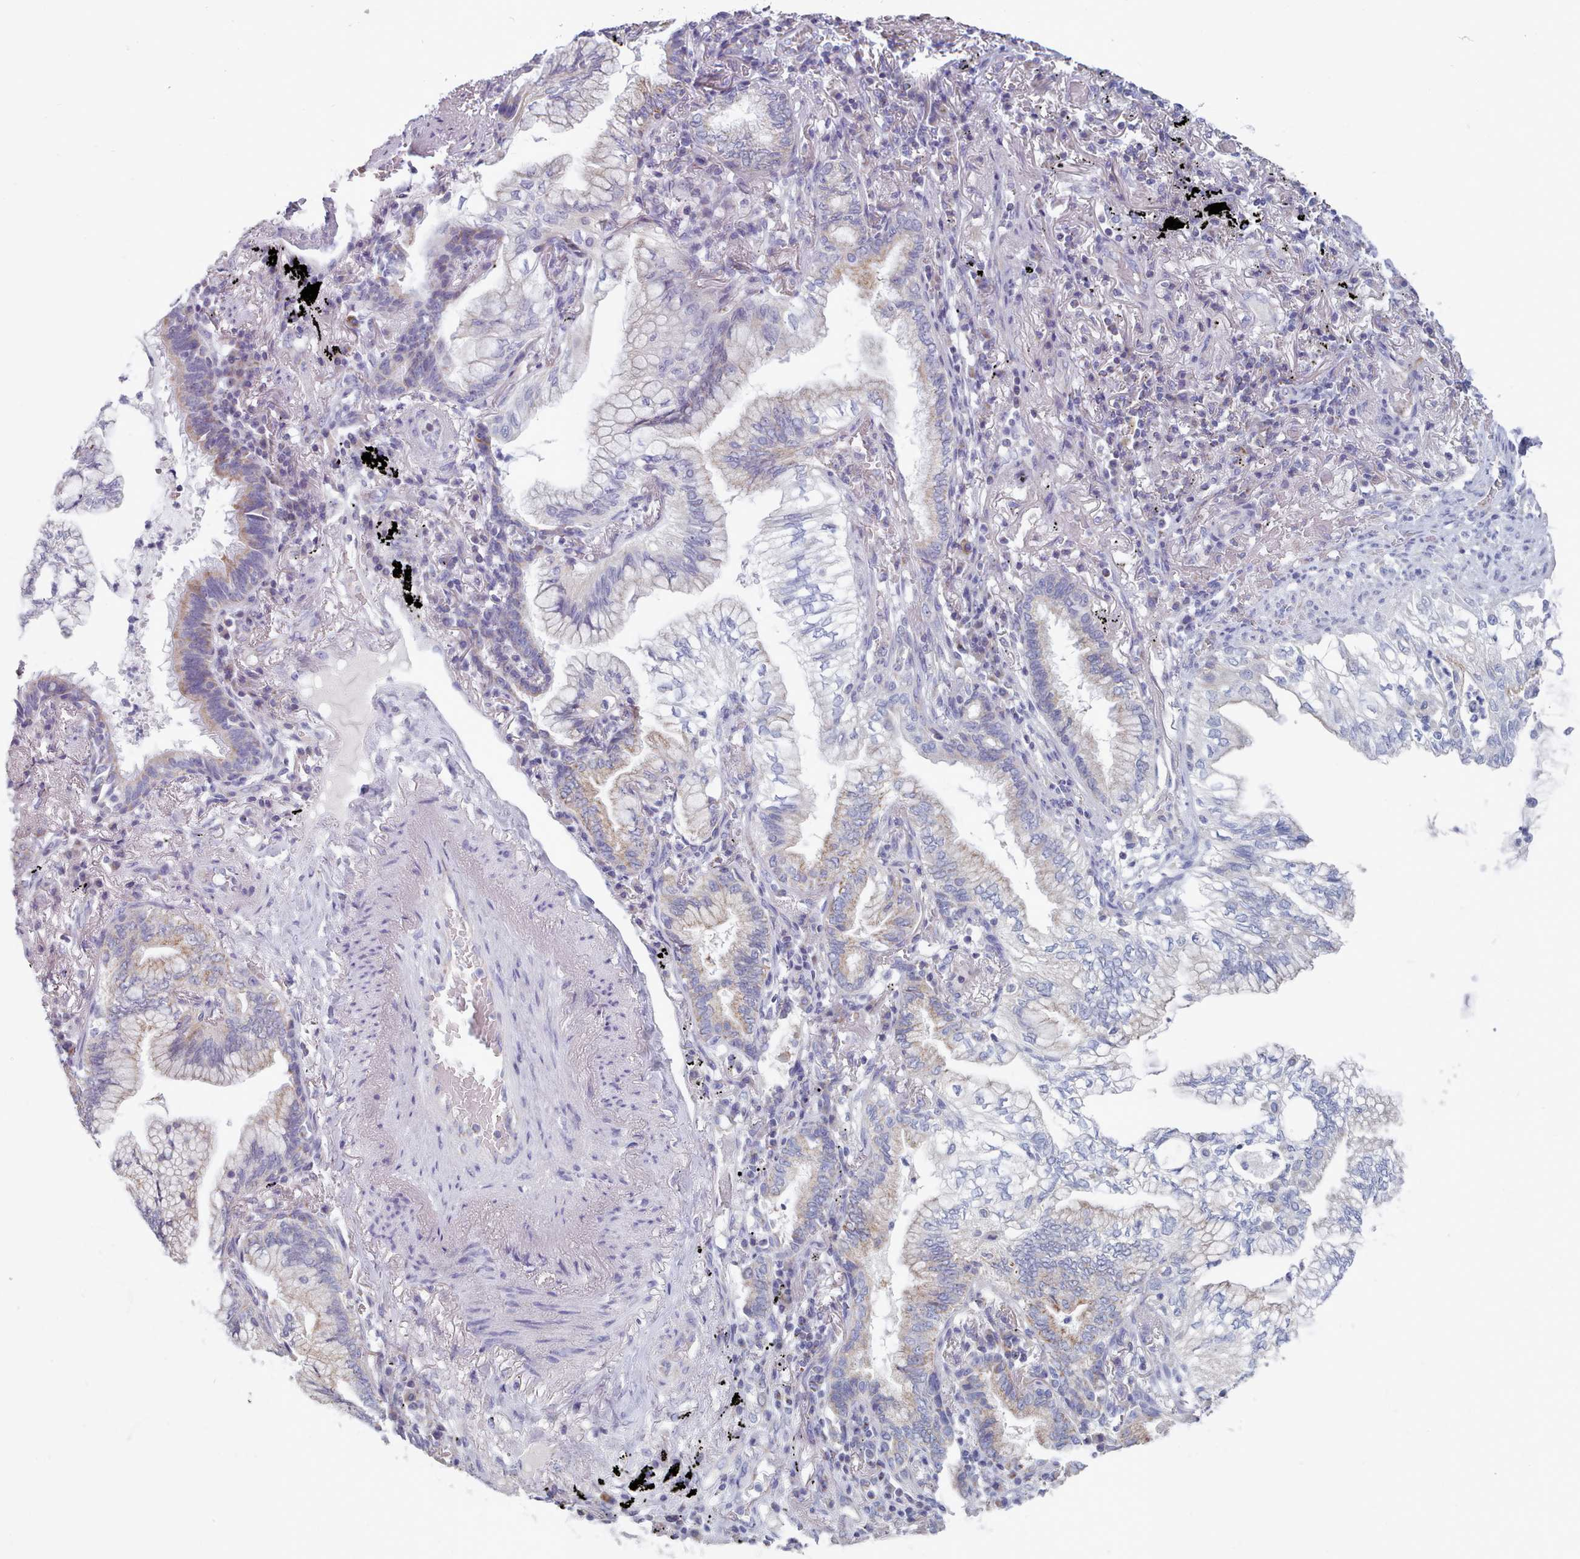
{"staining": {"intensity": "weak", "quantity": "<25%", "location": "cytoplasmic/membranous"}, "tissue": "lung cancer", "cell_type": "Tumor cells", "image_type": "cancer", "snomed": [{"axis": "morphology", "description": "Adenocarcinoma, NOS"}, {"axis": "topography", "description": "Lung"}], "caption": "Adenocarcinoma (lung) was stained to show a protein in brown. There is no significant expression in tumor cells.", "gene": "HAO1", "patient": {"sex": "female", "age": 70}}